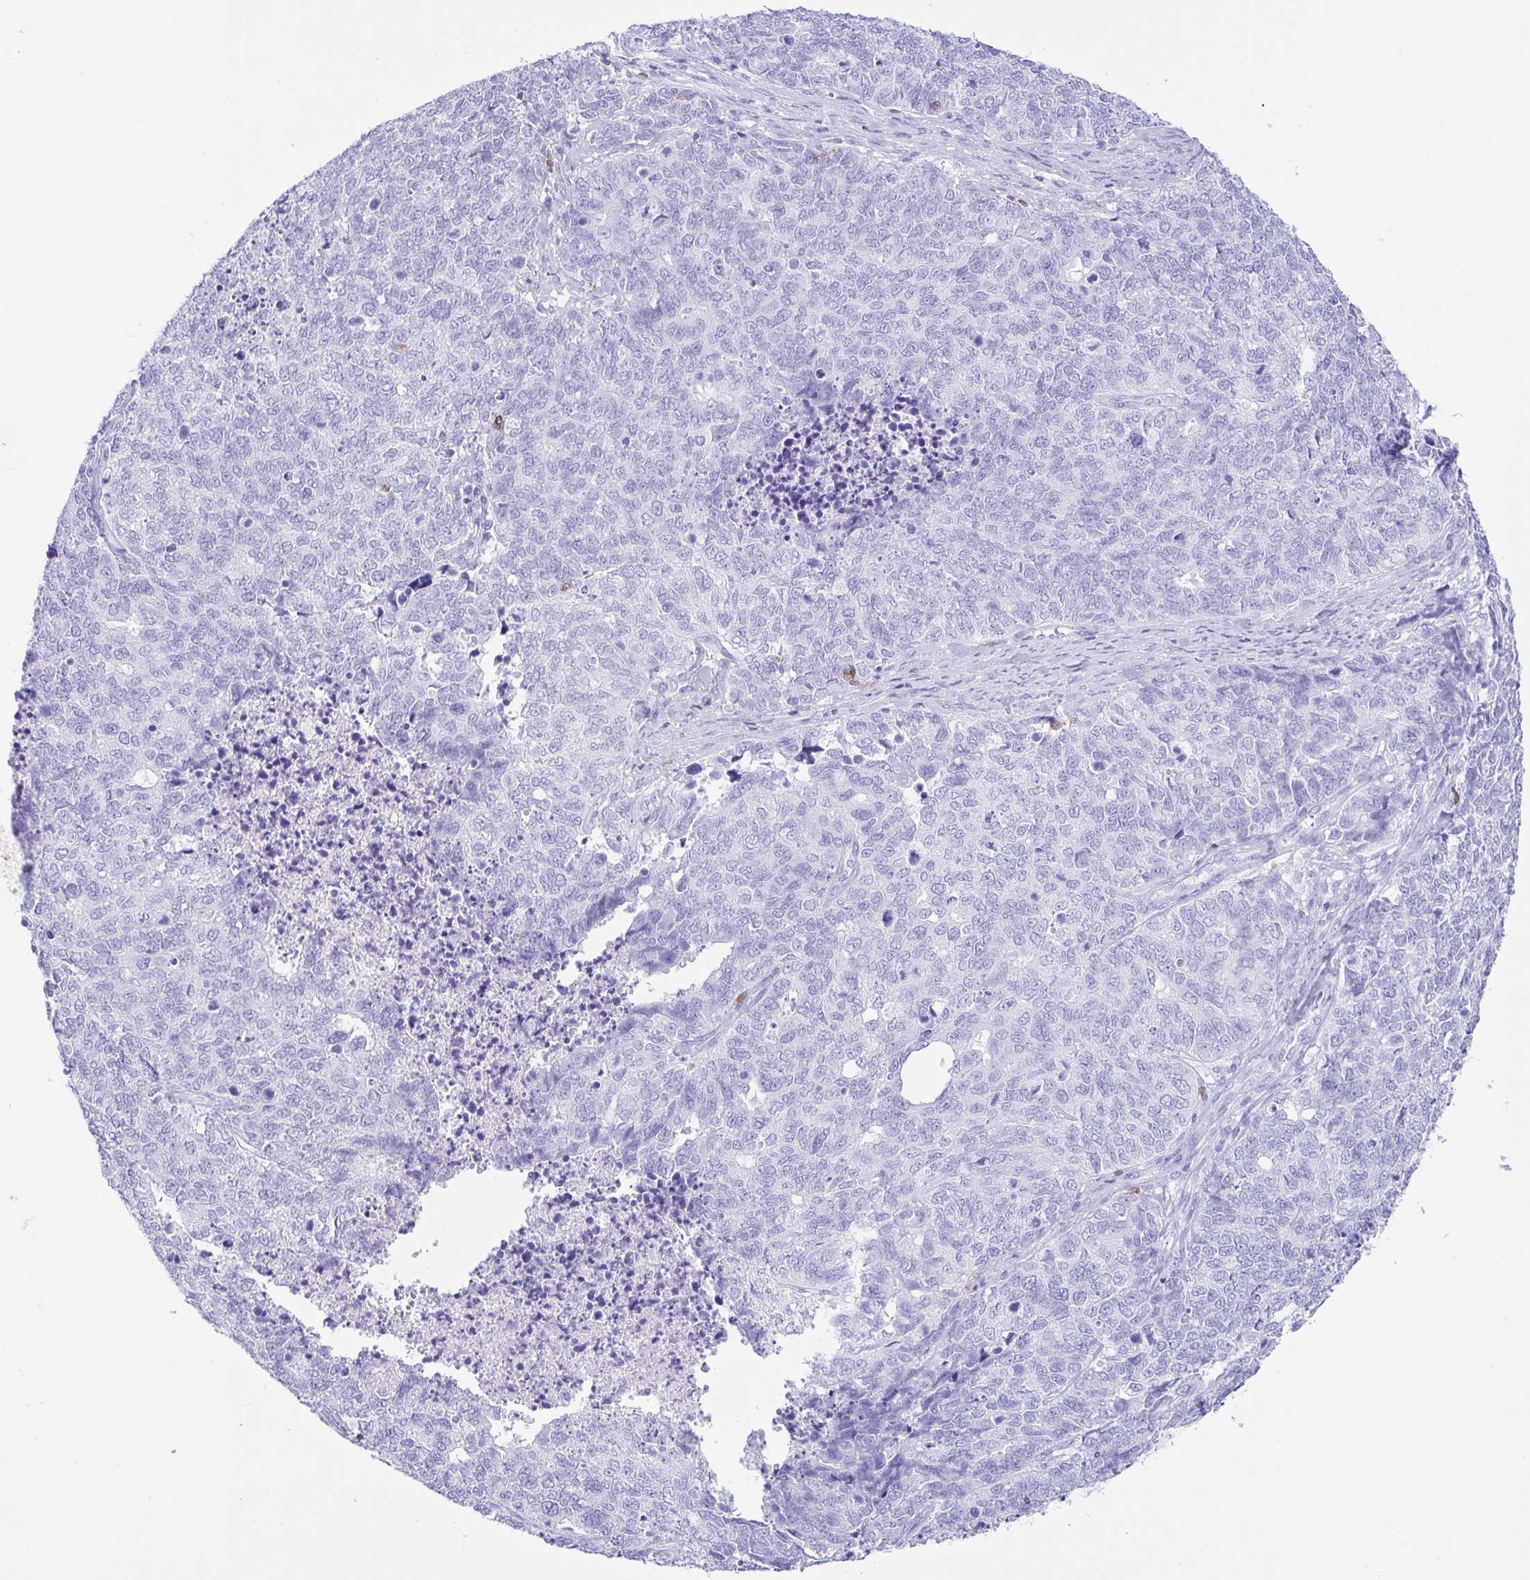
{"staining": {"intensity": "negative", "quantity": "none", "location": "none"}, "tissue": "cervical cancer", "cell_type": "Tumor cells", "image_type": "cancer", "snomed": [{"axis": "morphology", "description": "Adenocarcinoma, NOS"}, {"axis": "topography", "description": "Cervix"}], "caption": "A high-resolution image shows immunohistochemistry staining of cervical cancer (adenocarcinoma), which reveals no significant staining in tumor cells.", "gene": "CD5", "patient": {"sex": "female", "age": 63}}